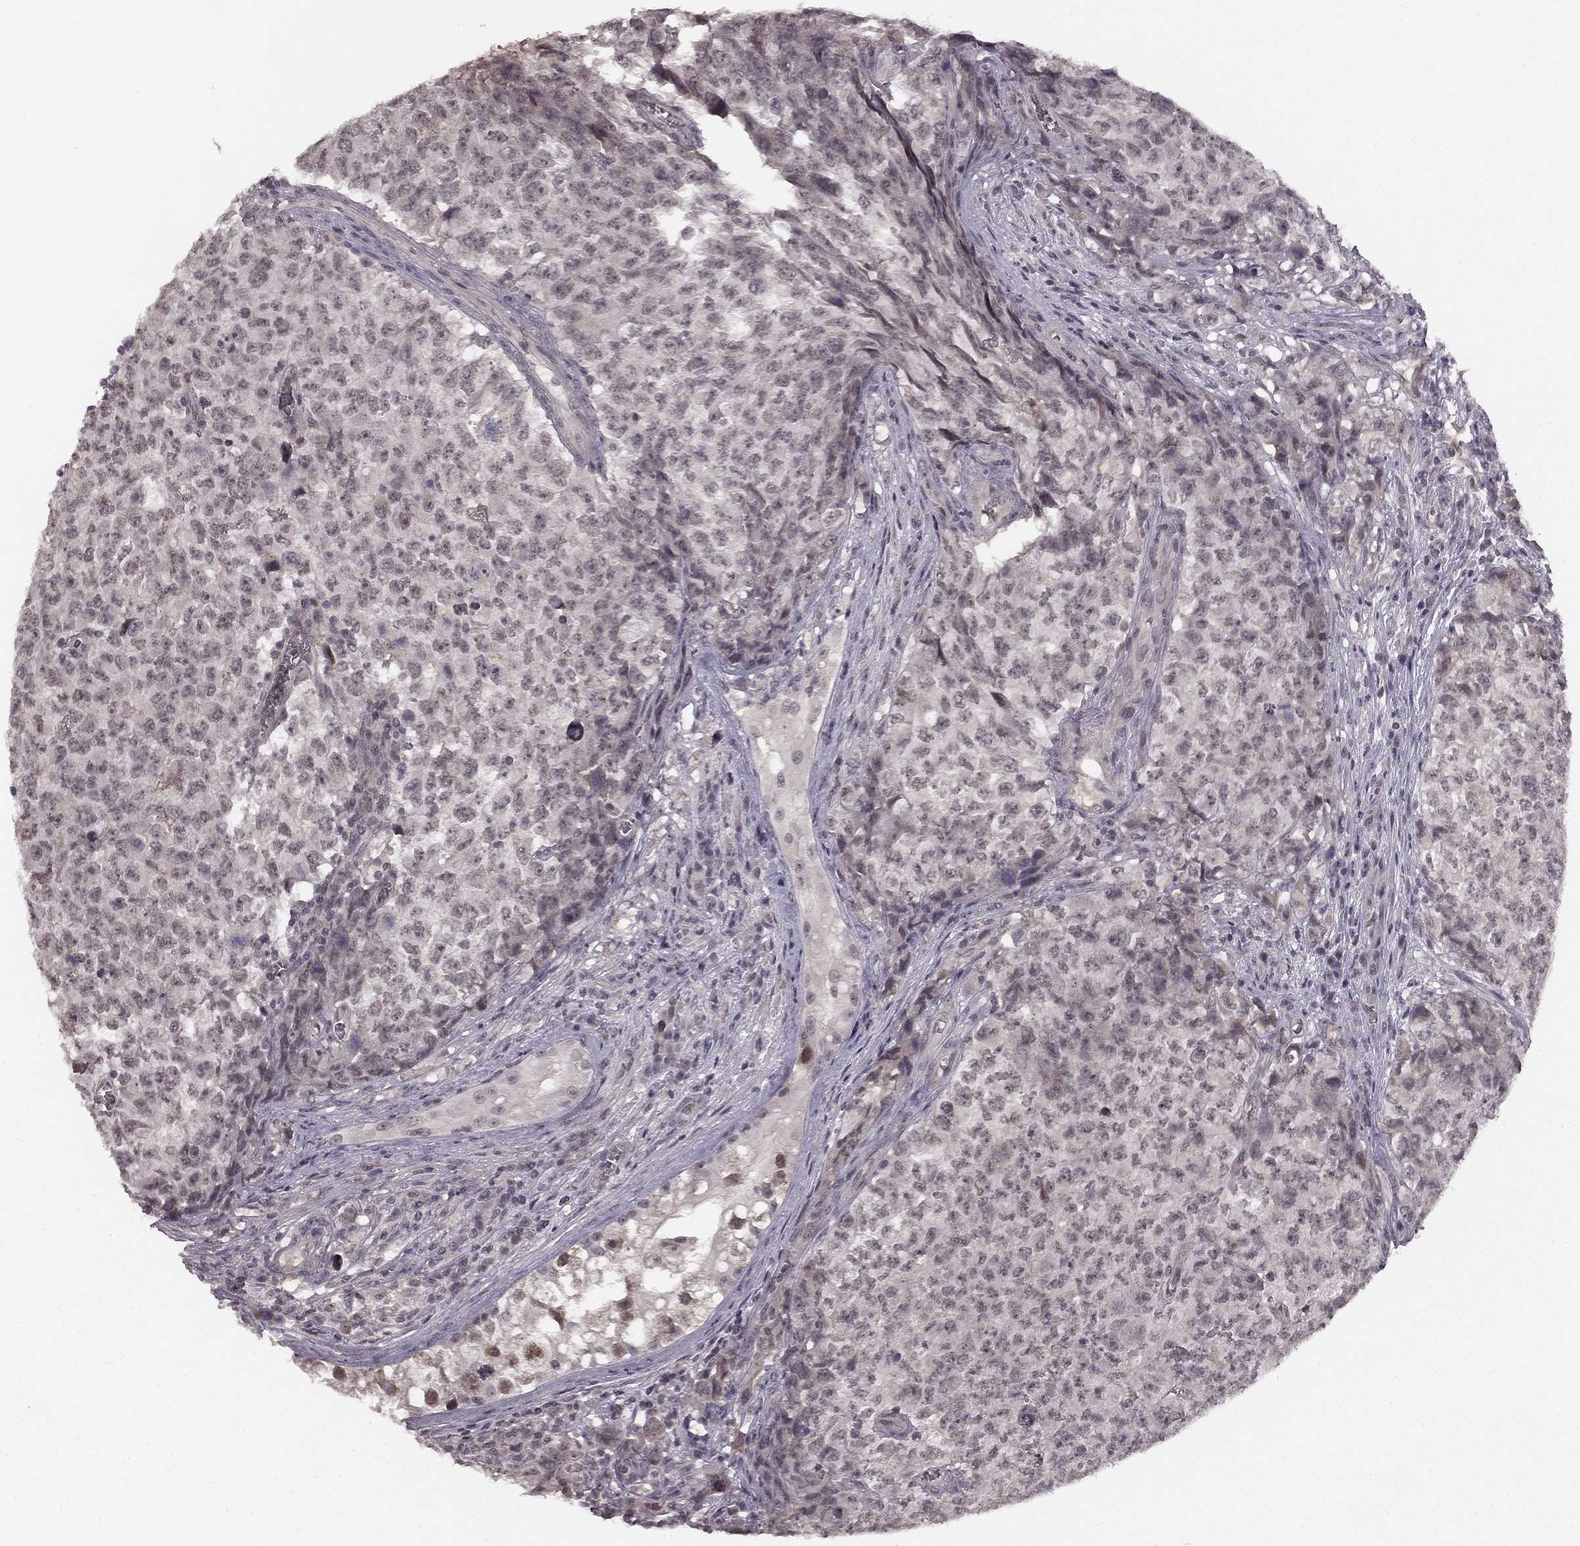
{"staining": {"intensity": "negative", "quantity": "none", "location": "none"}, "tissue": "testis cancer", "cell_type": "Tumor cells", "image_type": "cancer", "snomed": [{"axis": "morphology", "description": "Carcinoma, Embryonal, NOS"}, {"axis": "topography", "description": "Testis"}], "caption": "IHC micrograph of human testis cancer (embryonal carcinoma) stained for a protein (brown), which exhibits no staining in tumor cells.", "gene": "HCN4", "patient": {"sex": "male", "age": 23}}